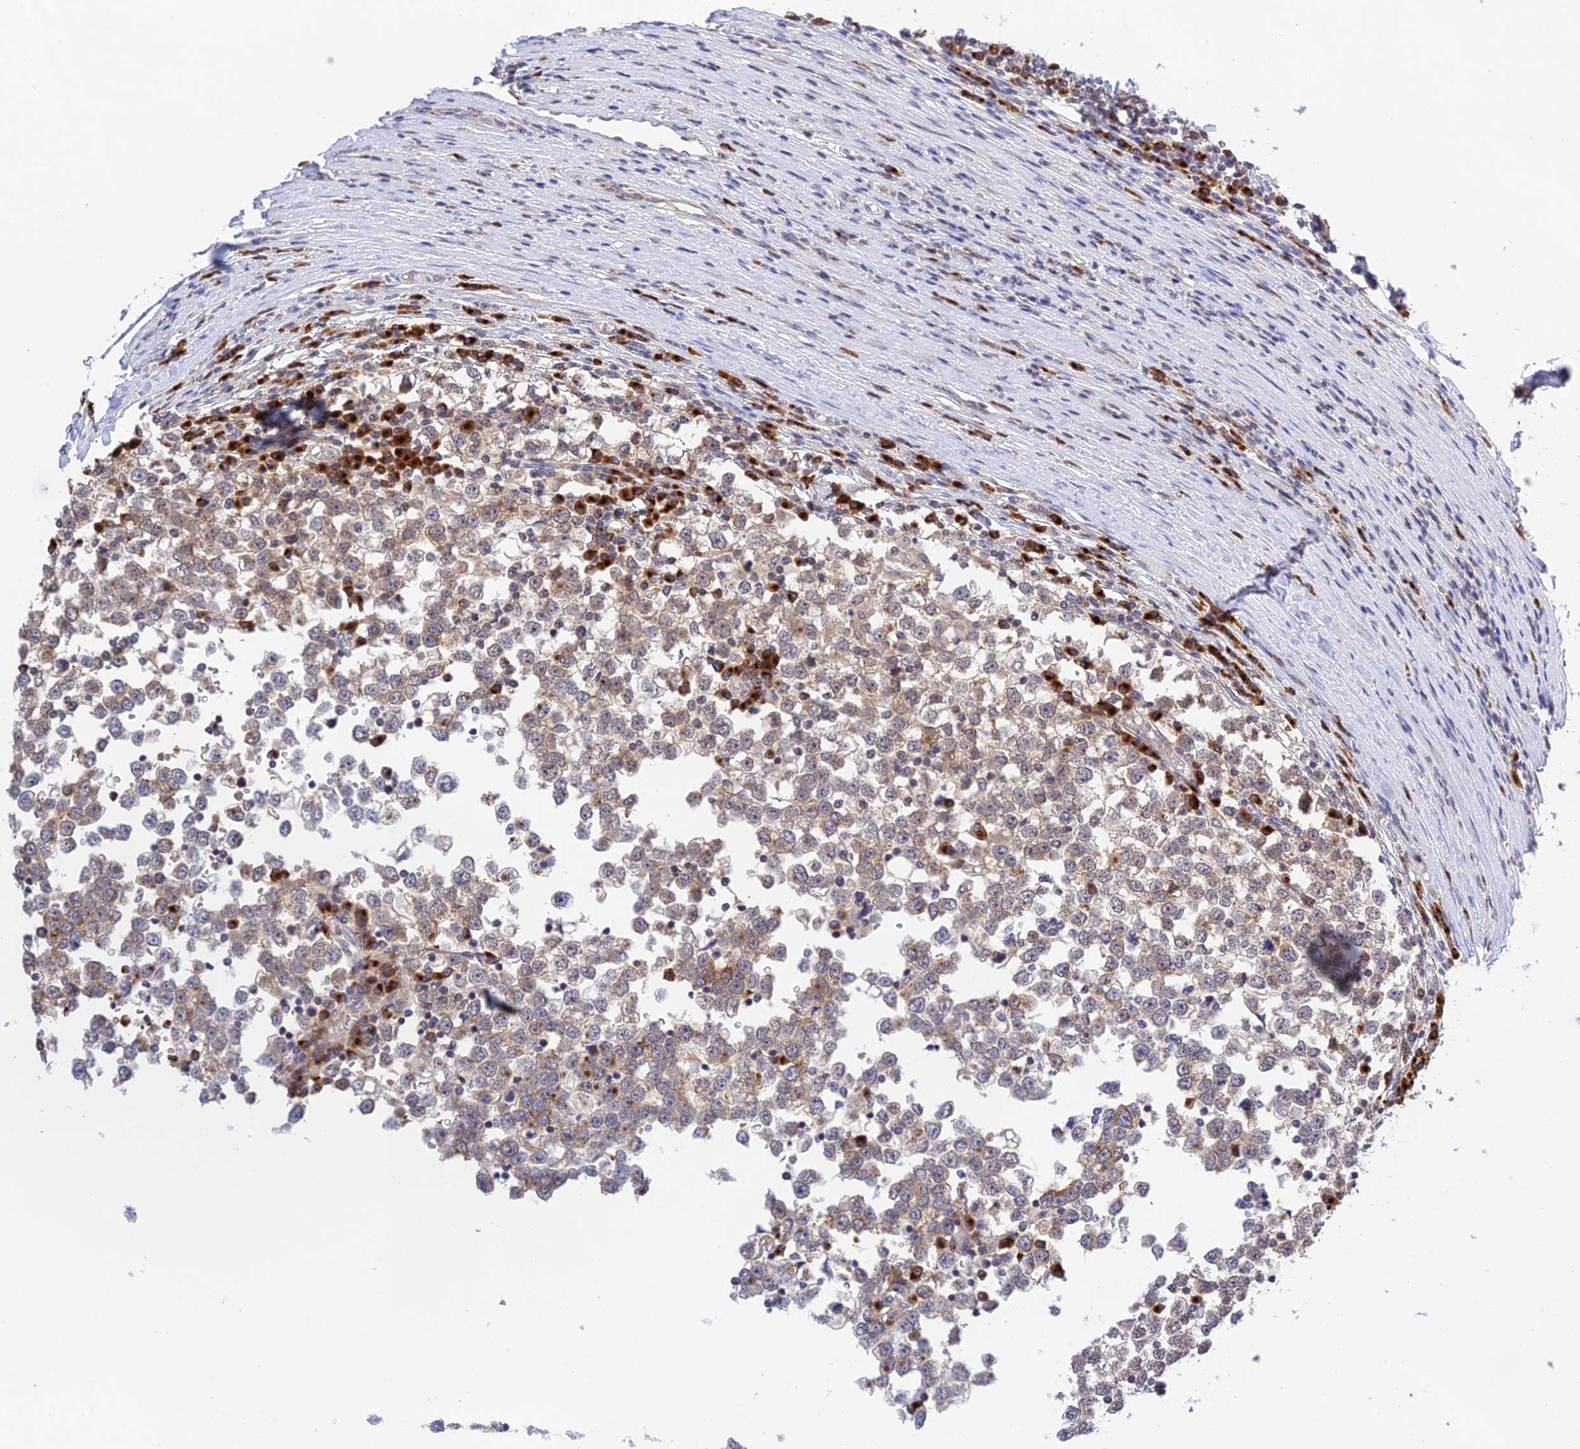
{"staining": {"intensity": "weak", "quantity": ">75%", "location": "cytoplasmic/membranous"}, "tissue": "testis cancer", "cell_type": "Tumor cells", "image_type": "cancer", "snomed": [{"axis": "morphology", "description": "Seminoma, NOS"}, {"axis": "topography", "description": "Testis"}], "caption": "Testis seminoma stained for a protein demonstrates weak cytoplasmic/membranous positivity in tumor cells. The staining was performed using DAB to visualize the protein expression in brown, while the nuclei were stained in blue with hematoxylin (Magnification: 20x).", "gene": "SNX17", "patient": {"sex": "male", "age": 65}}